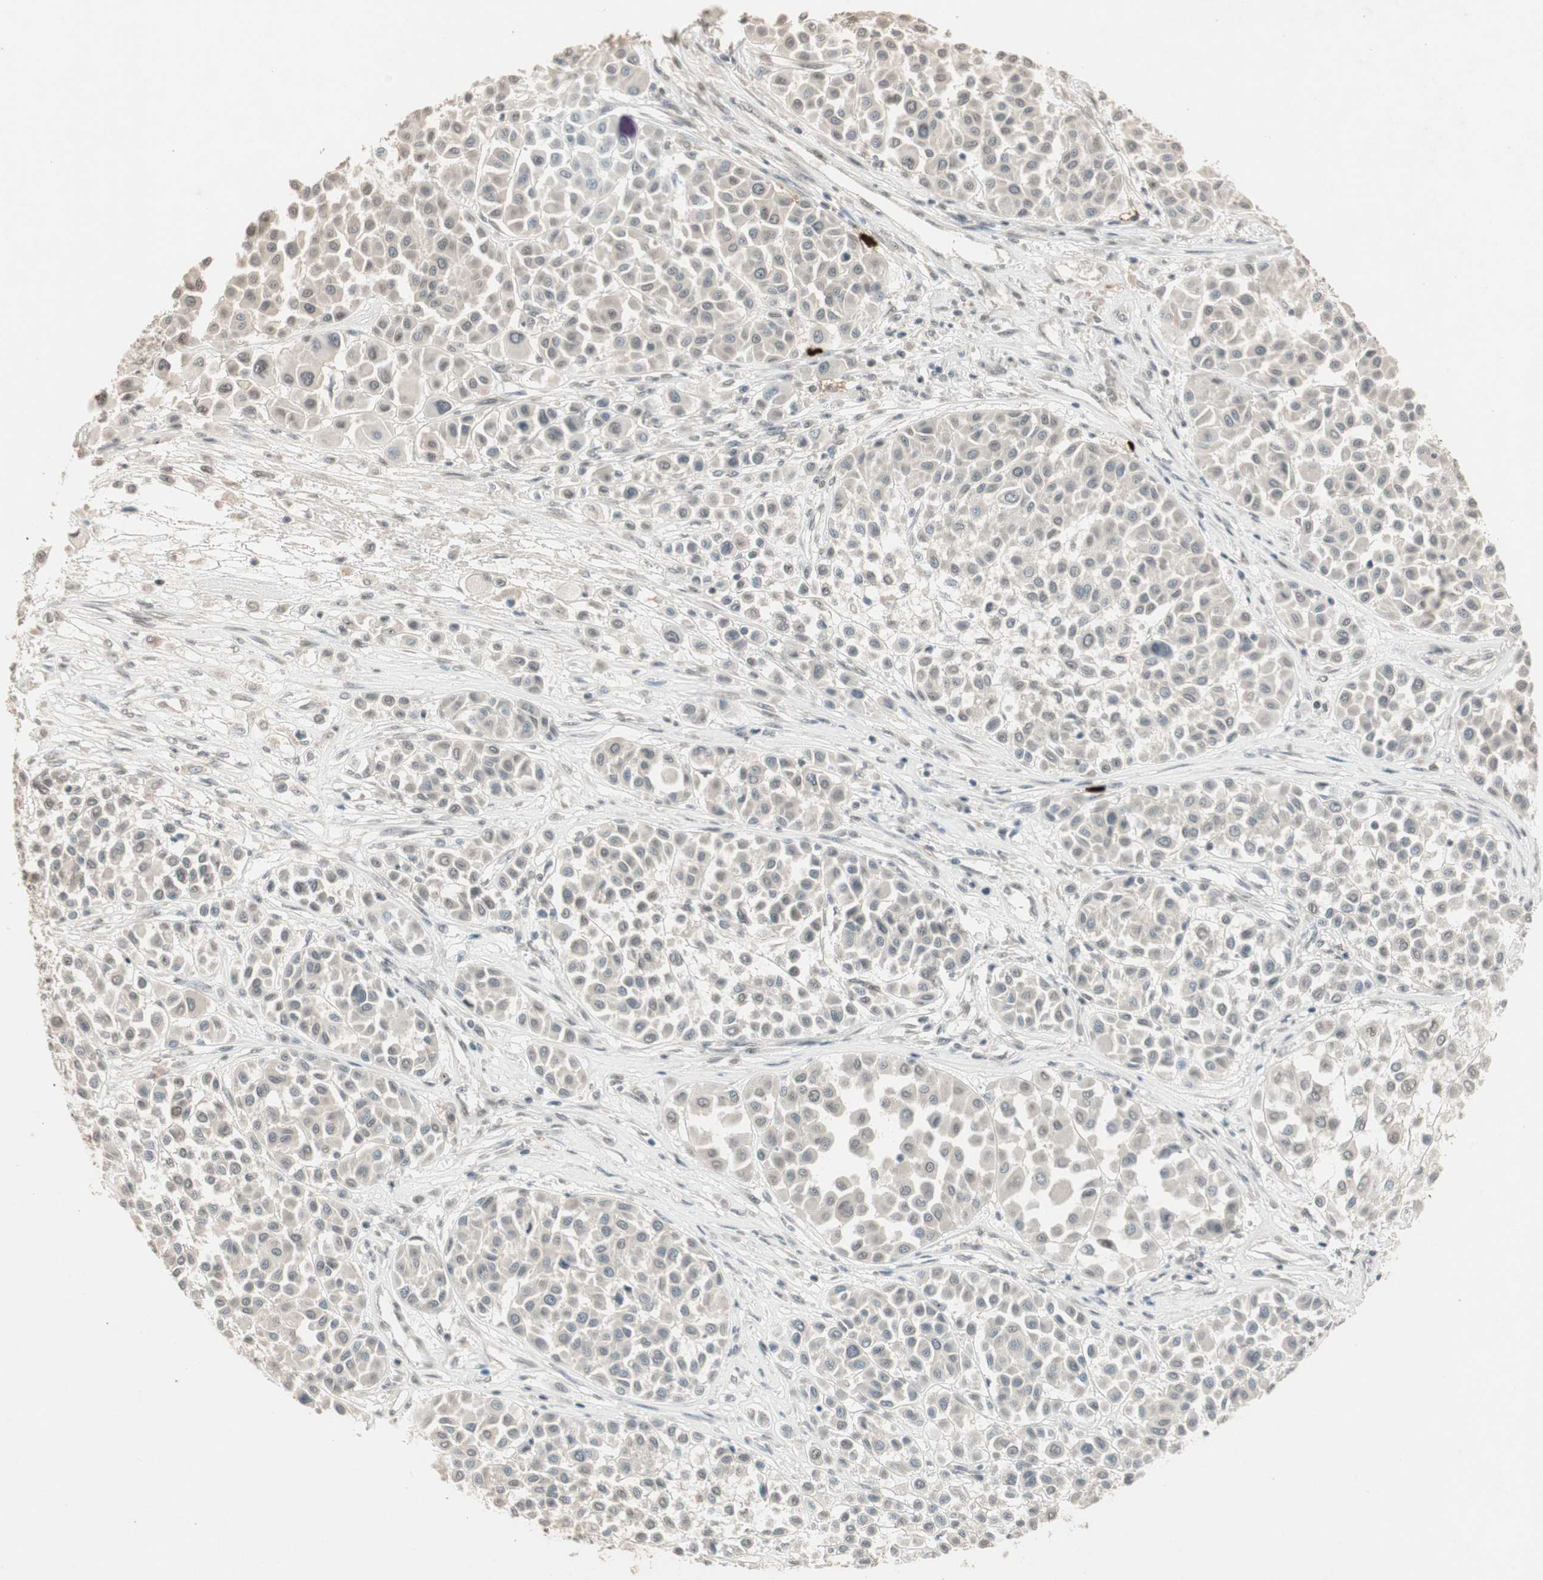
{"staining": {"intensity": "negative", "quantity": "none", "location": "none"}, "tissue": "melanoma", "cell_type": "Tumor cells", "image_type": "cancer", "snomed": [{"axis": "morphology", "description": "Malignant melanoma, Metastatic site"}, {"axis": "topography", "description": "Soft tissue"}], "caption": "Human malignant melanoma (metastatic site) stained for a protein using immunohistochemistry displays no positivity in tumor cells.", "gene": "ETV4", "patient": {"sex": "male", "age": 41}}